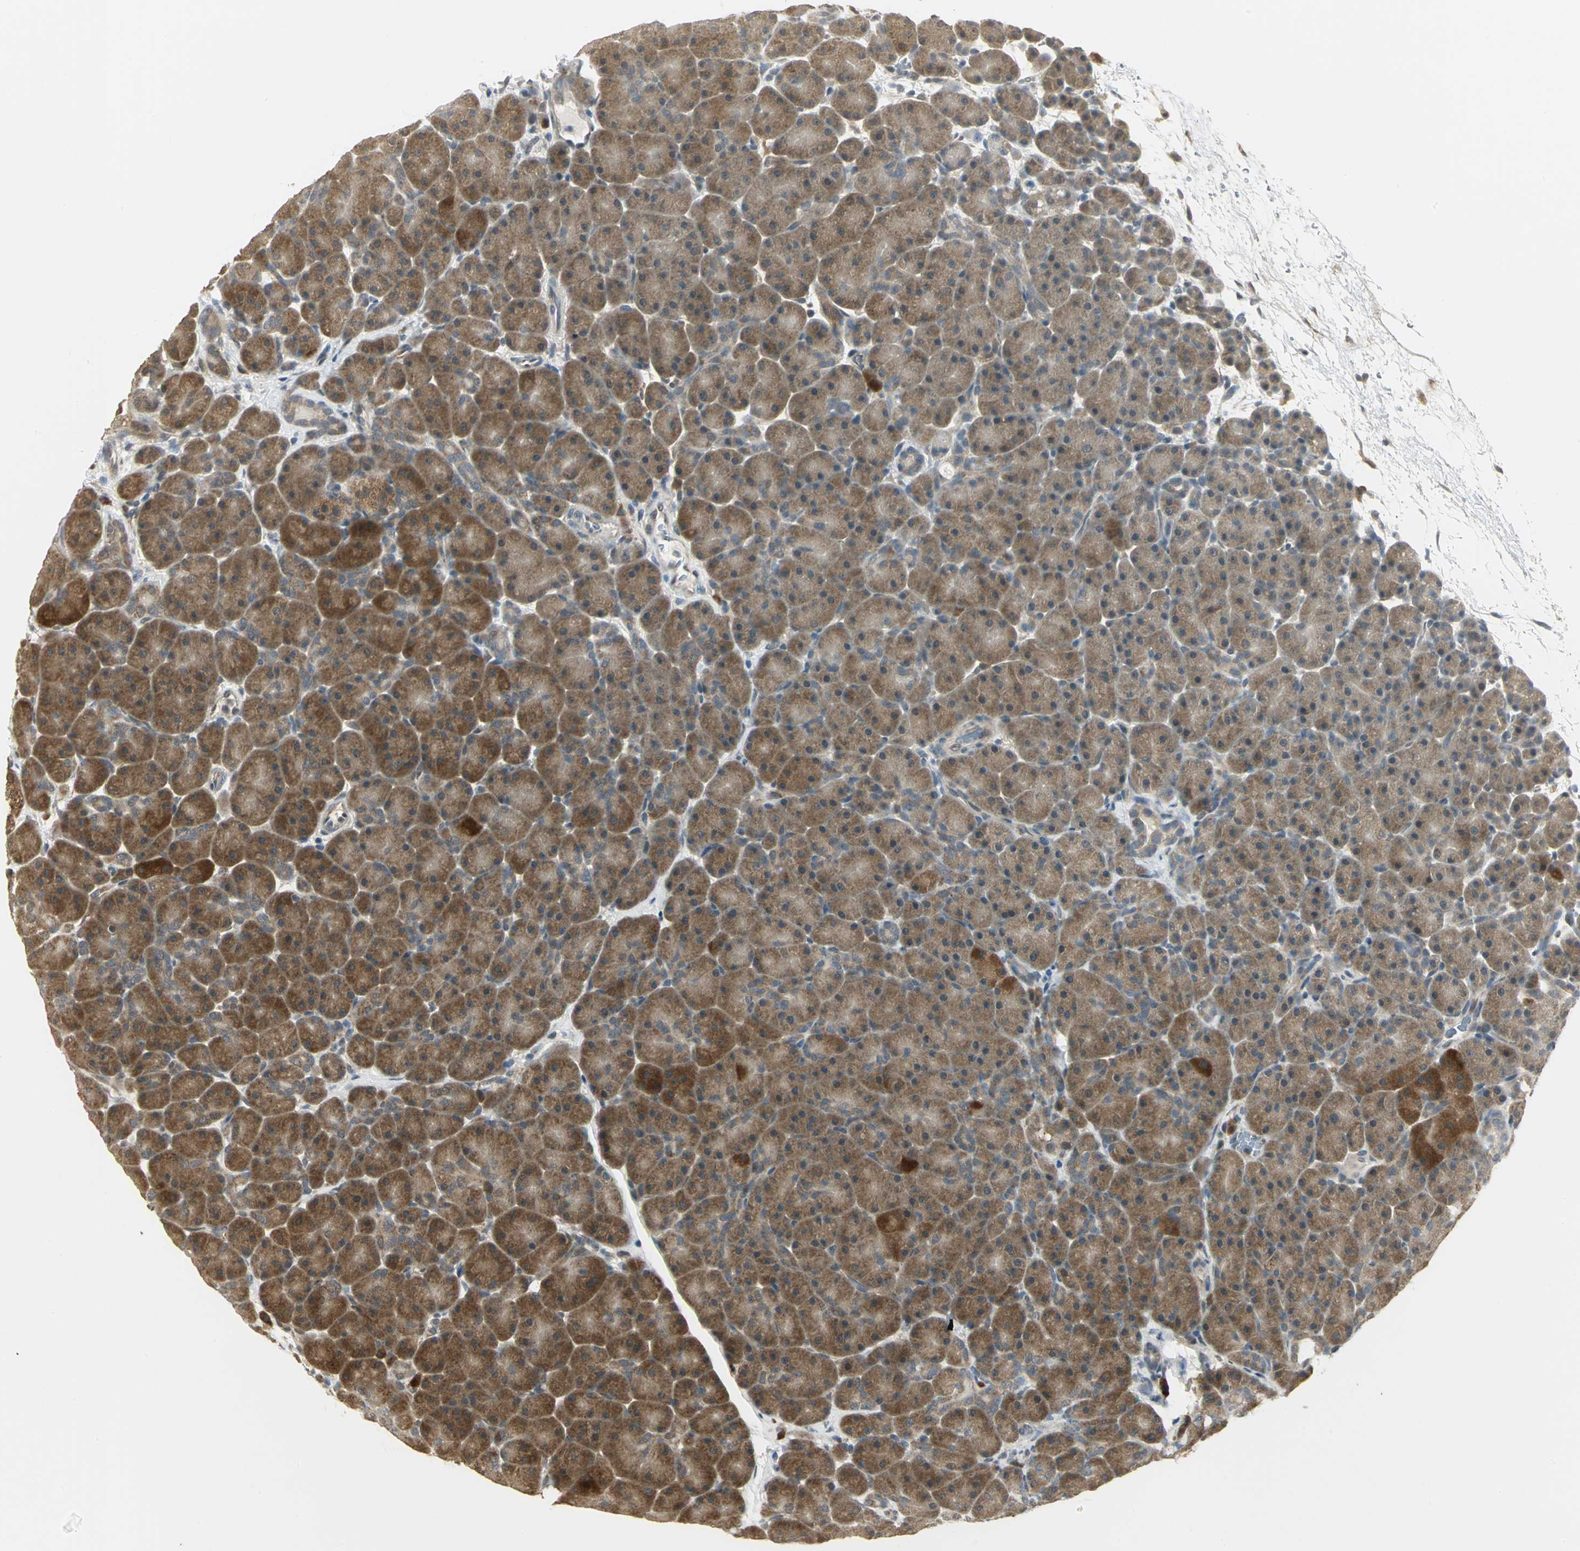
{"staining": {"intensity": "moderate", "quantity": ">75%", "location": "cytoplasmic/membranous"}, "tissue": "pancreas", "cell_type": "Exocrine glandular cells", "image_type": "normal", "snomed": [{"axis": "morphology", "description": "Normal tissue, NOS"}, {"axis": "topography", "description": "Pancreas"}], "caption": "An immunohistochemistry image of benign tissue is shown. Protein staining in brown labels moderate cytoplasmic/membranous positivity in pancreas within exocrine glandular cells.", "gene": "PSMC4", "patient": {"sex": "male", "age": 66}}